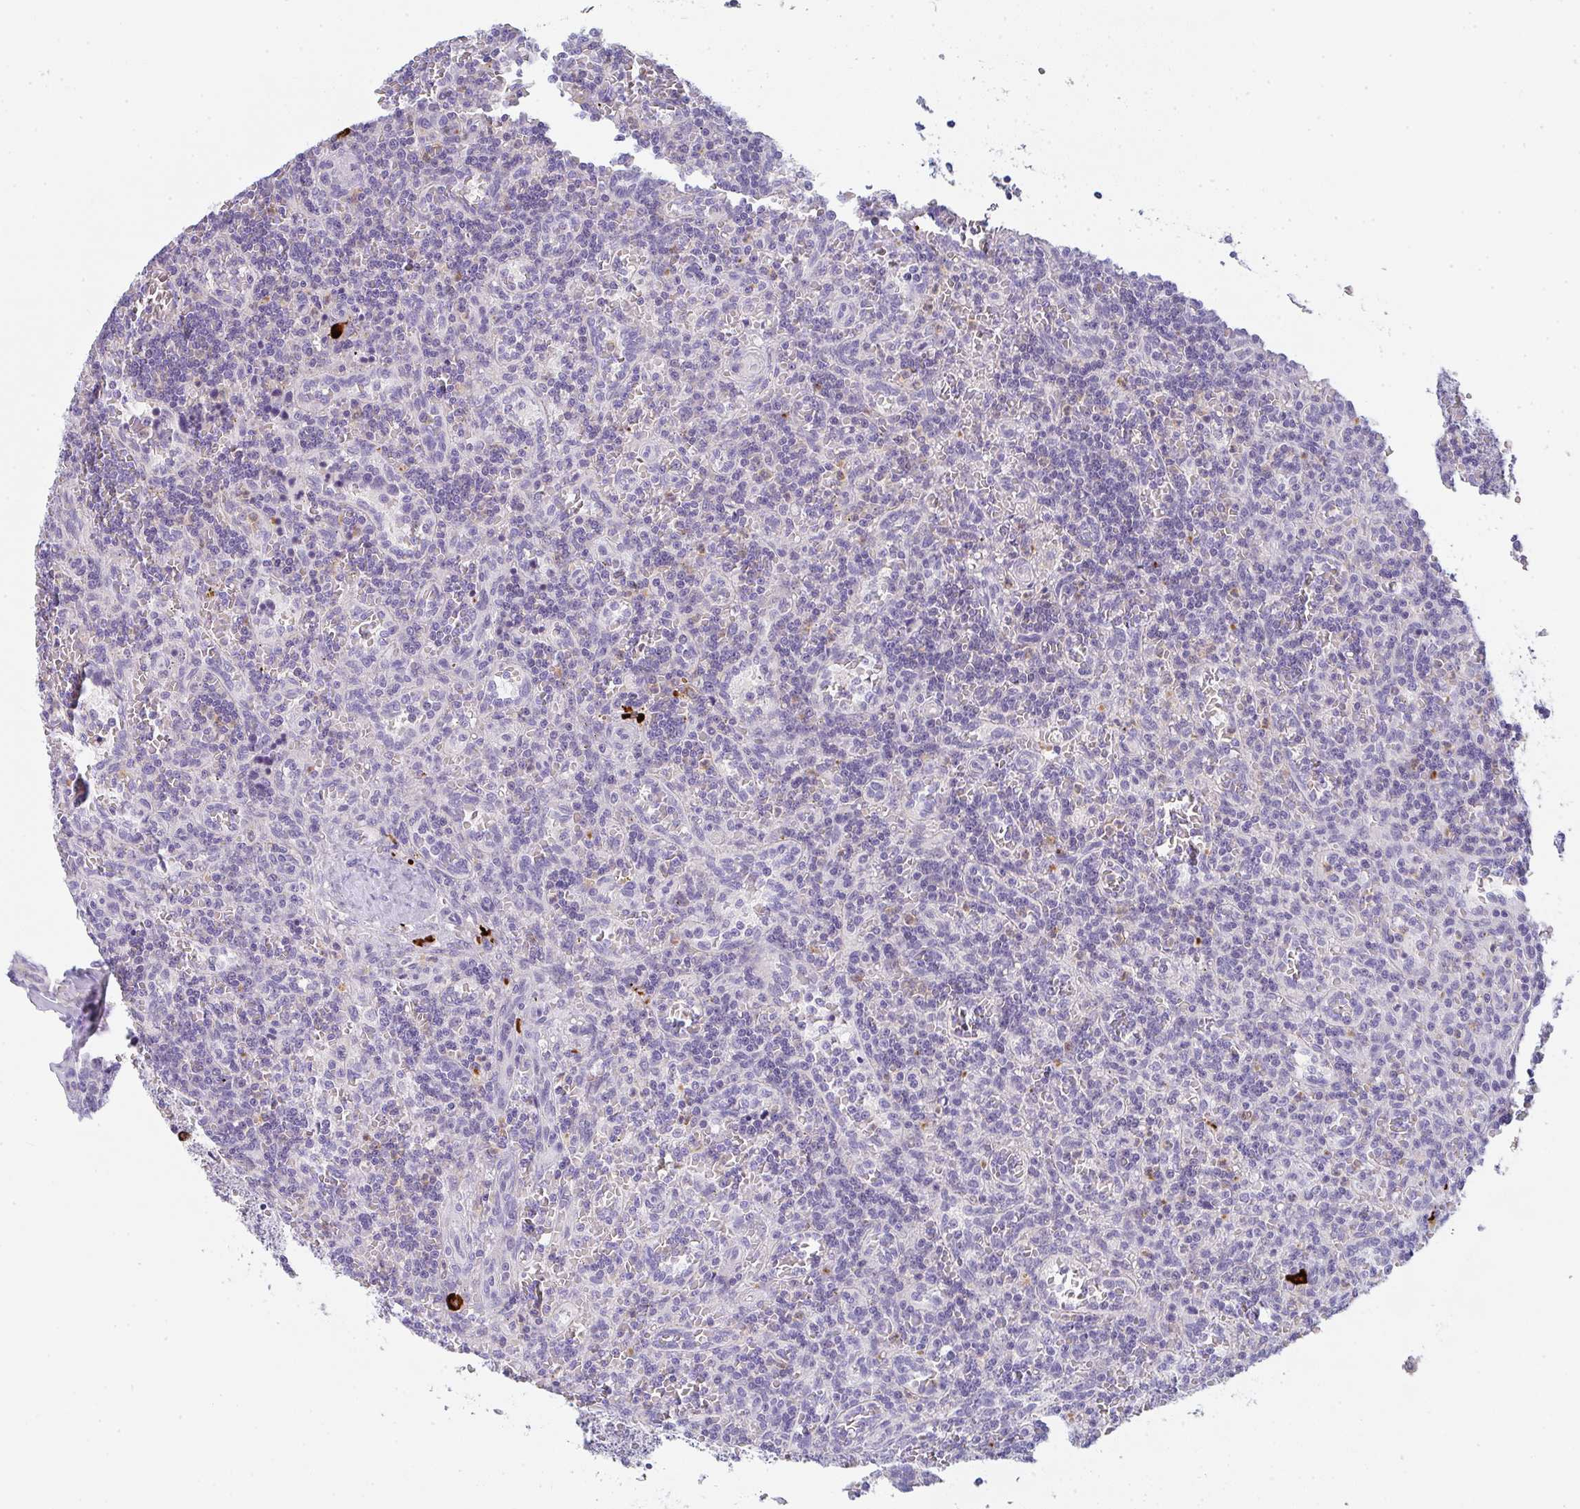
{"staining": {"intensity": "negative", "quantity": "none", "location": "none"}, "tissue": "lymphoma", "cell_type": "Tumor cells", "image_type": "cancer", "snomed": [{"axis": "morphology", "description": "Malignant lymphoma, non-Hodgkin's type, Low grade"}, {"axis": "topography", "description": "Spleen"}], "caption": "There is no significant positivity in tumor cells of lymphoma.", "gene": "CACNA1S", "patient": {"sex": "male", "age": 73}}